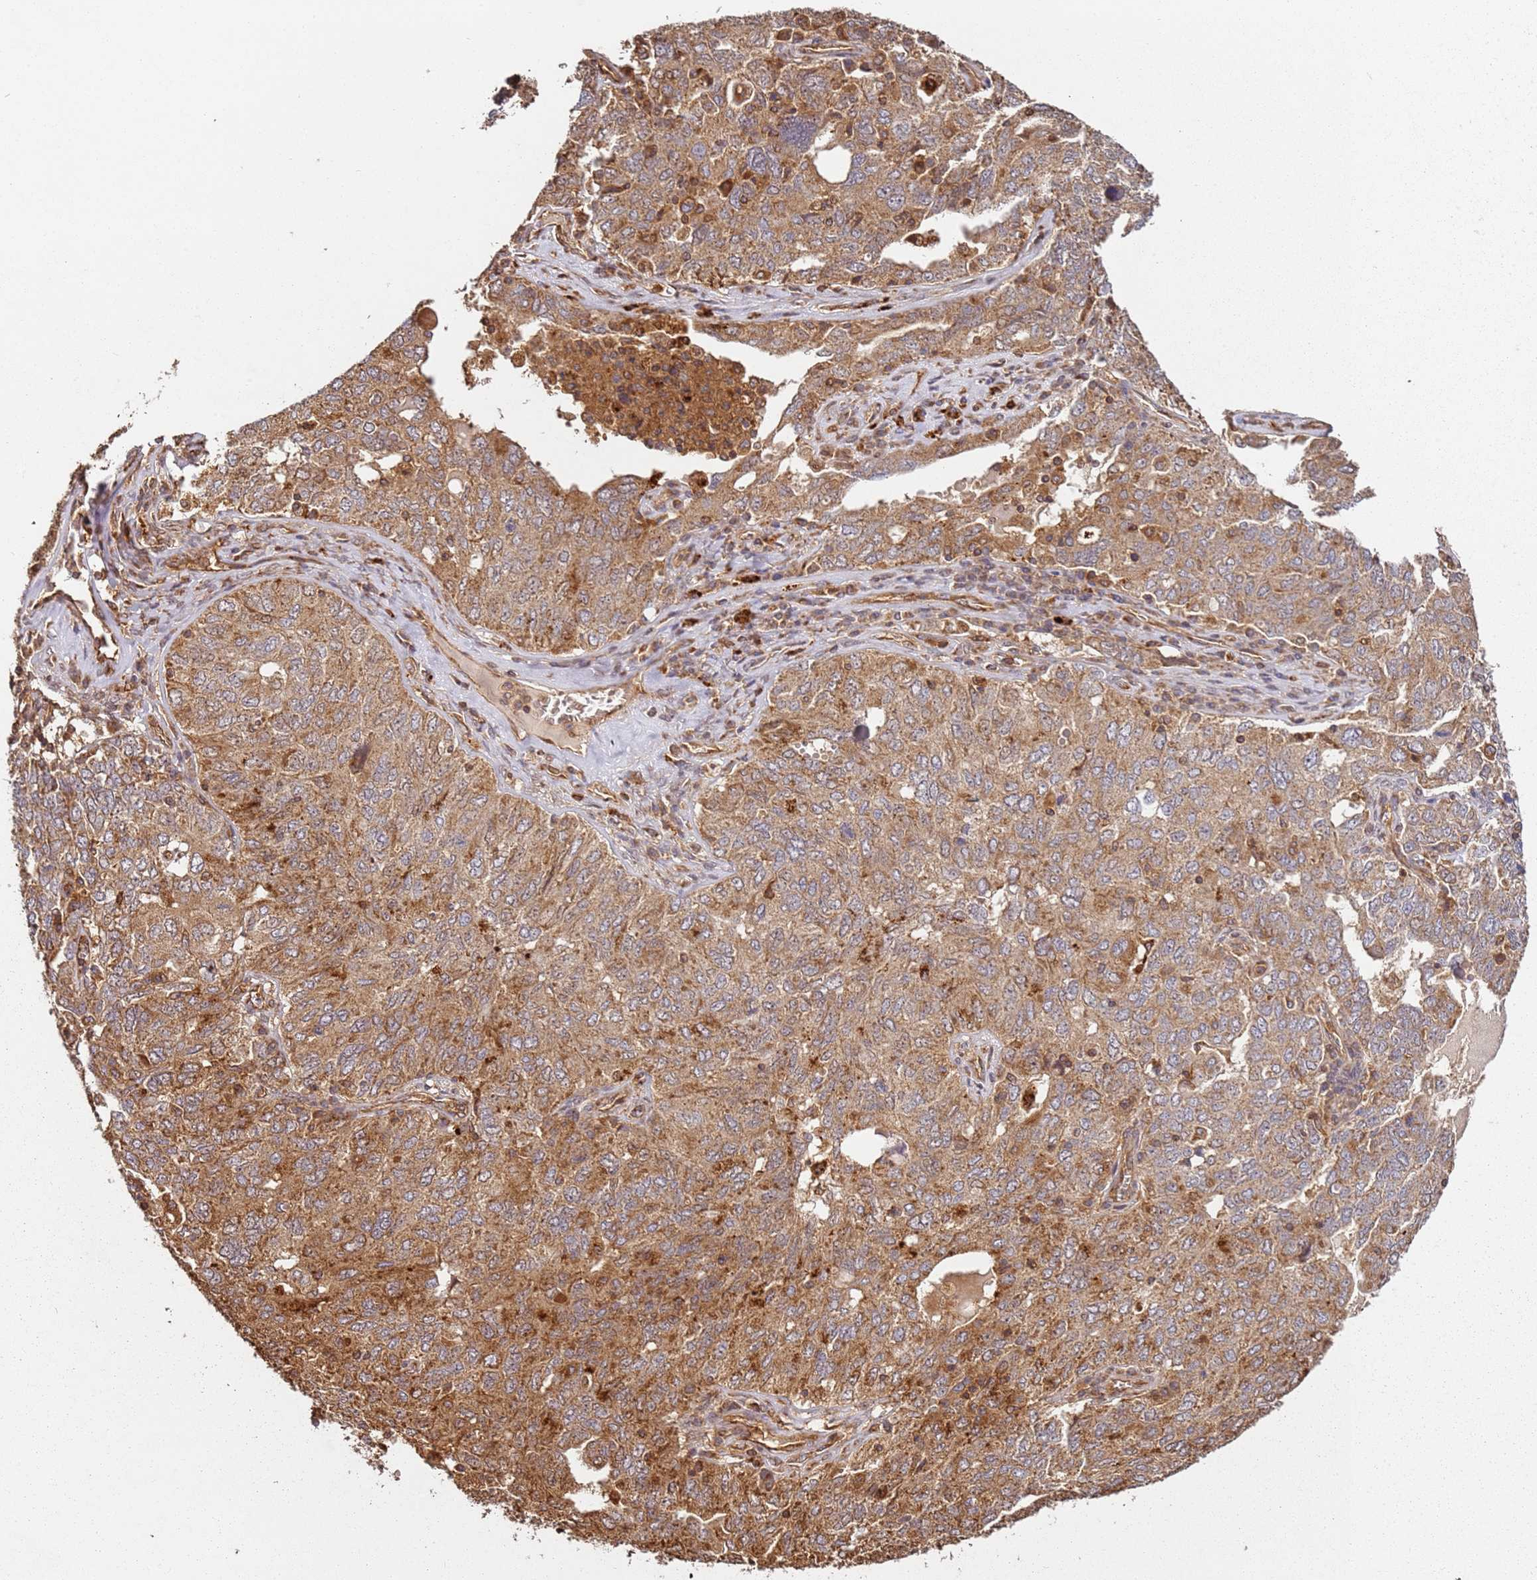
{"staining": {"intensity": "moderate", "quantity": ">75%", "location": "cytoplasmic/membranous"}, "tissue": "ovarian cancer", "cell_type": "Tumor cells", "image_type": "cancer", "snomed": [{"axis": "morphology", "description": "Carcinoma, endometroid"}, {"axis": "topography", "description": "Ovary"}], "caption": "Endometroid carcinoma (ovarian) tissue reveals moderate cytoplasmic/membranous expression in about >75% of tumor cells, visualized by immunohistochemistry. (Stains: DAB (3,3'-diaminobenzidine) in brown, nuclei in blue, Microscopy: brightfield microscopy at high magnification).", "gene": "SCGB2B2", "patient": {"sex": "female", "age": 62}}